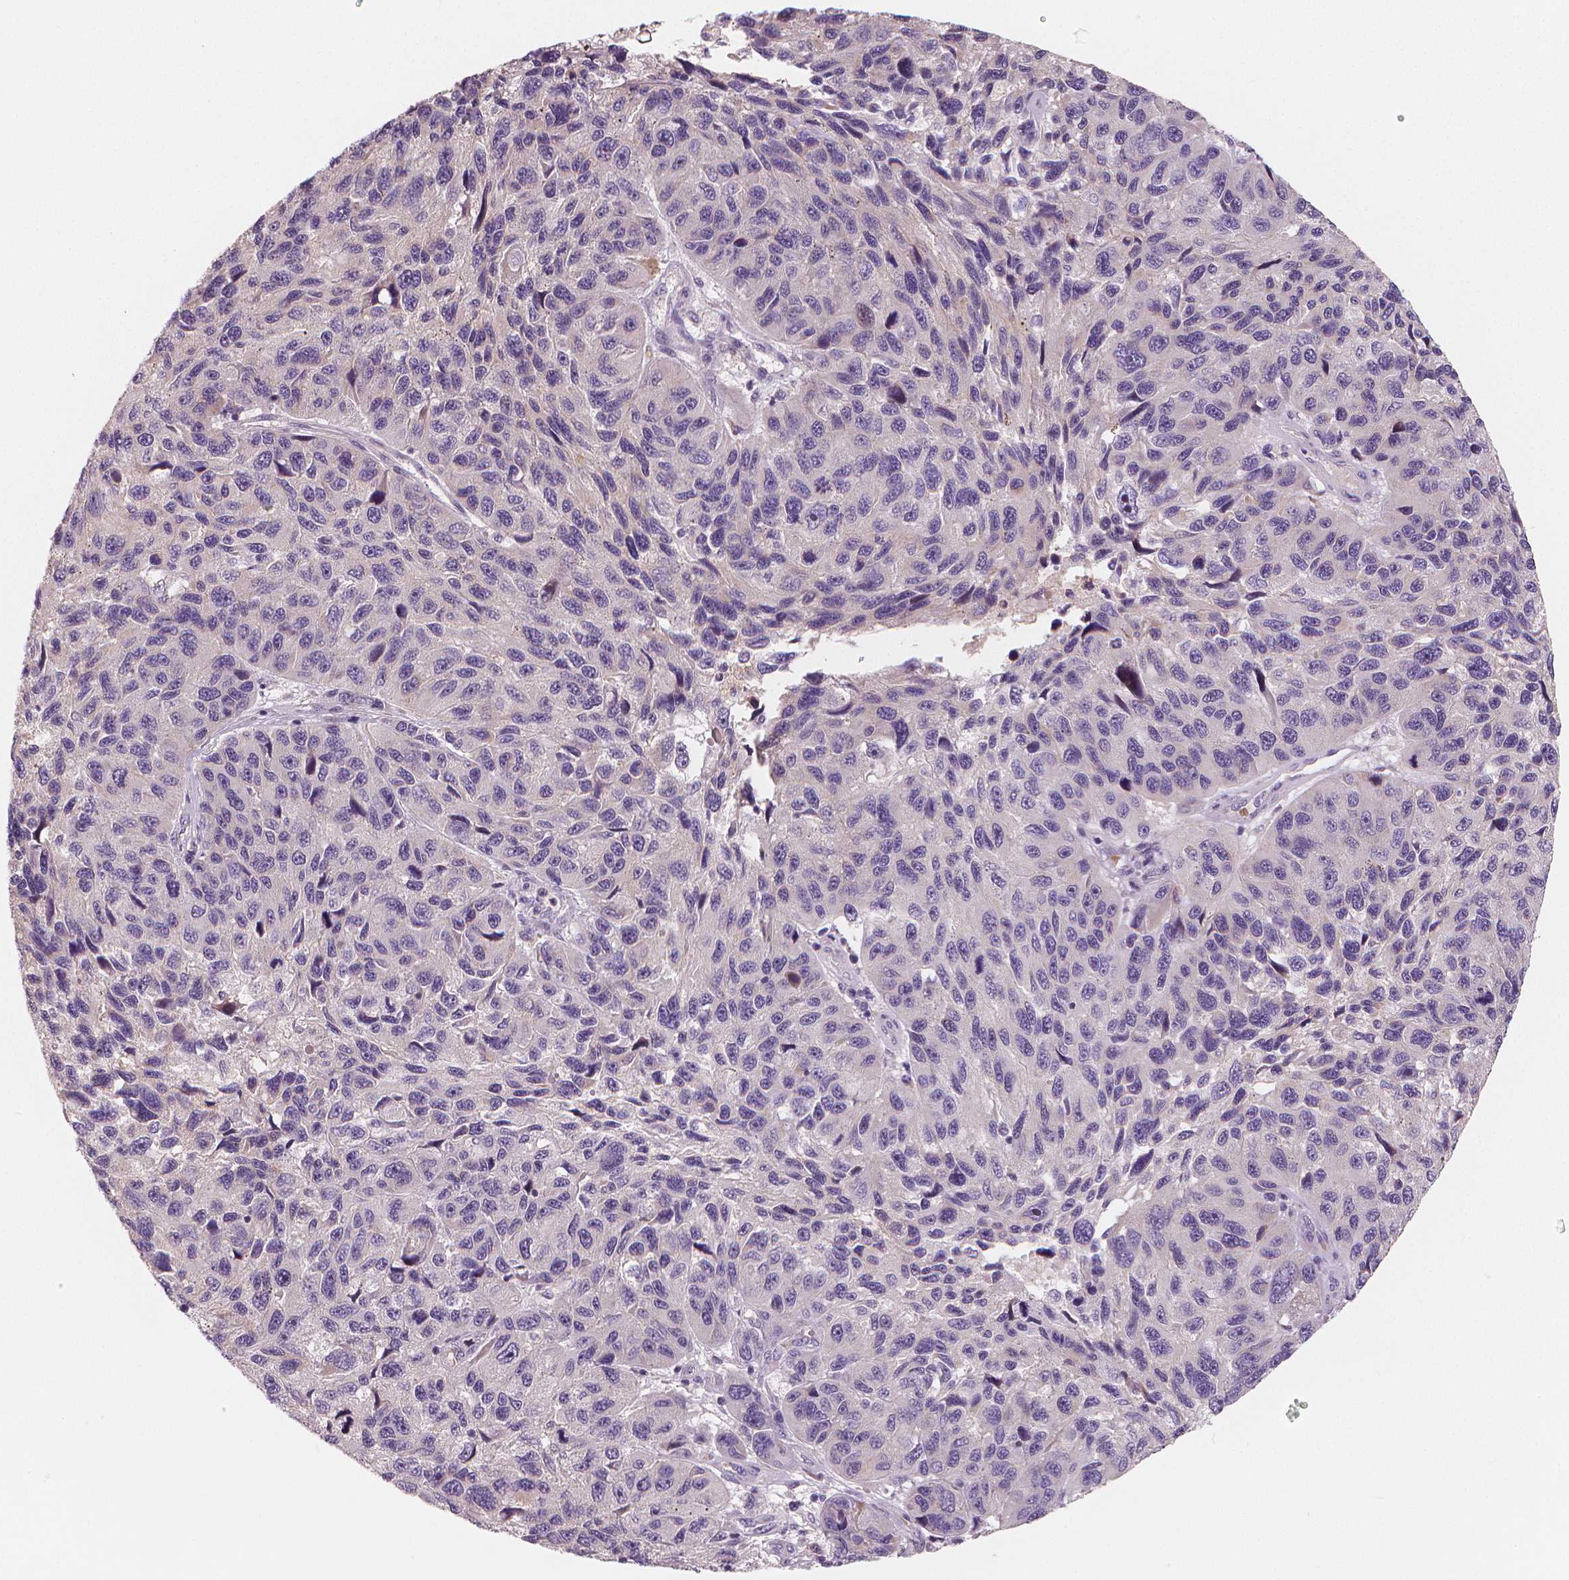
{"staining": {"intensity": "negative", "quantity": "none", "location": "none"}, "tissue": "melanoma", "cell_type": "Tumor cells", "image_type": "cancer", "snomed": [{"axis": "morphology", "description": "Malignant melanoma, NOS"}, {"axis": "topography", "description": "Skin"}], "caption": "The immunohistochemistry micrograph has no significant expression in tumor cells of melanoma tissue.", "gene": "RNASE7", "patient": {"sex": "male", "age": 53}}